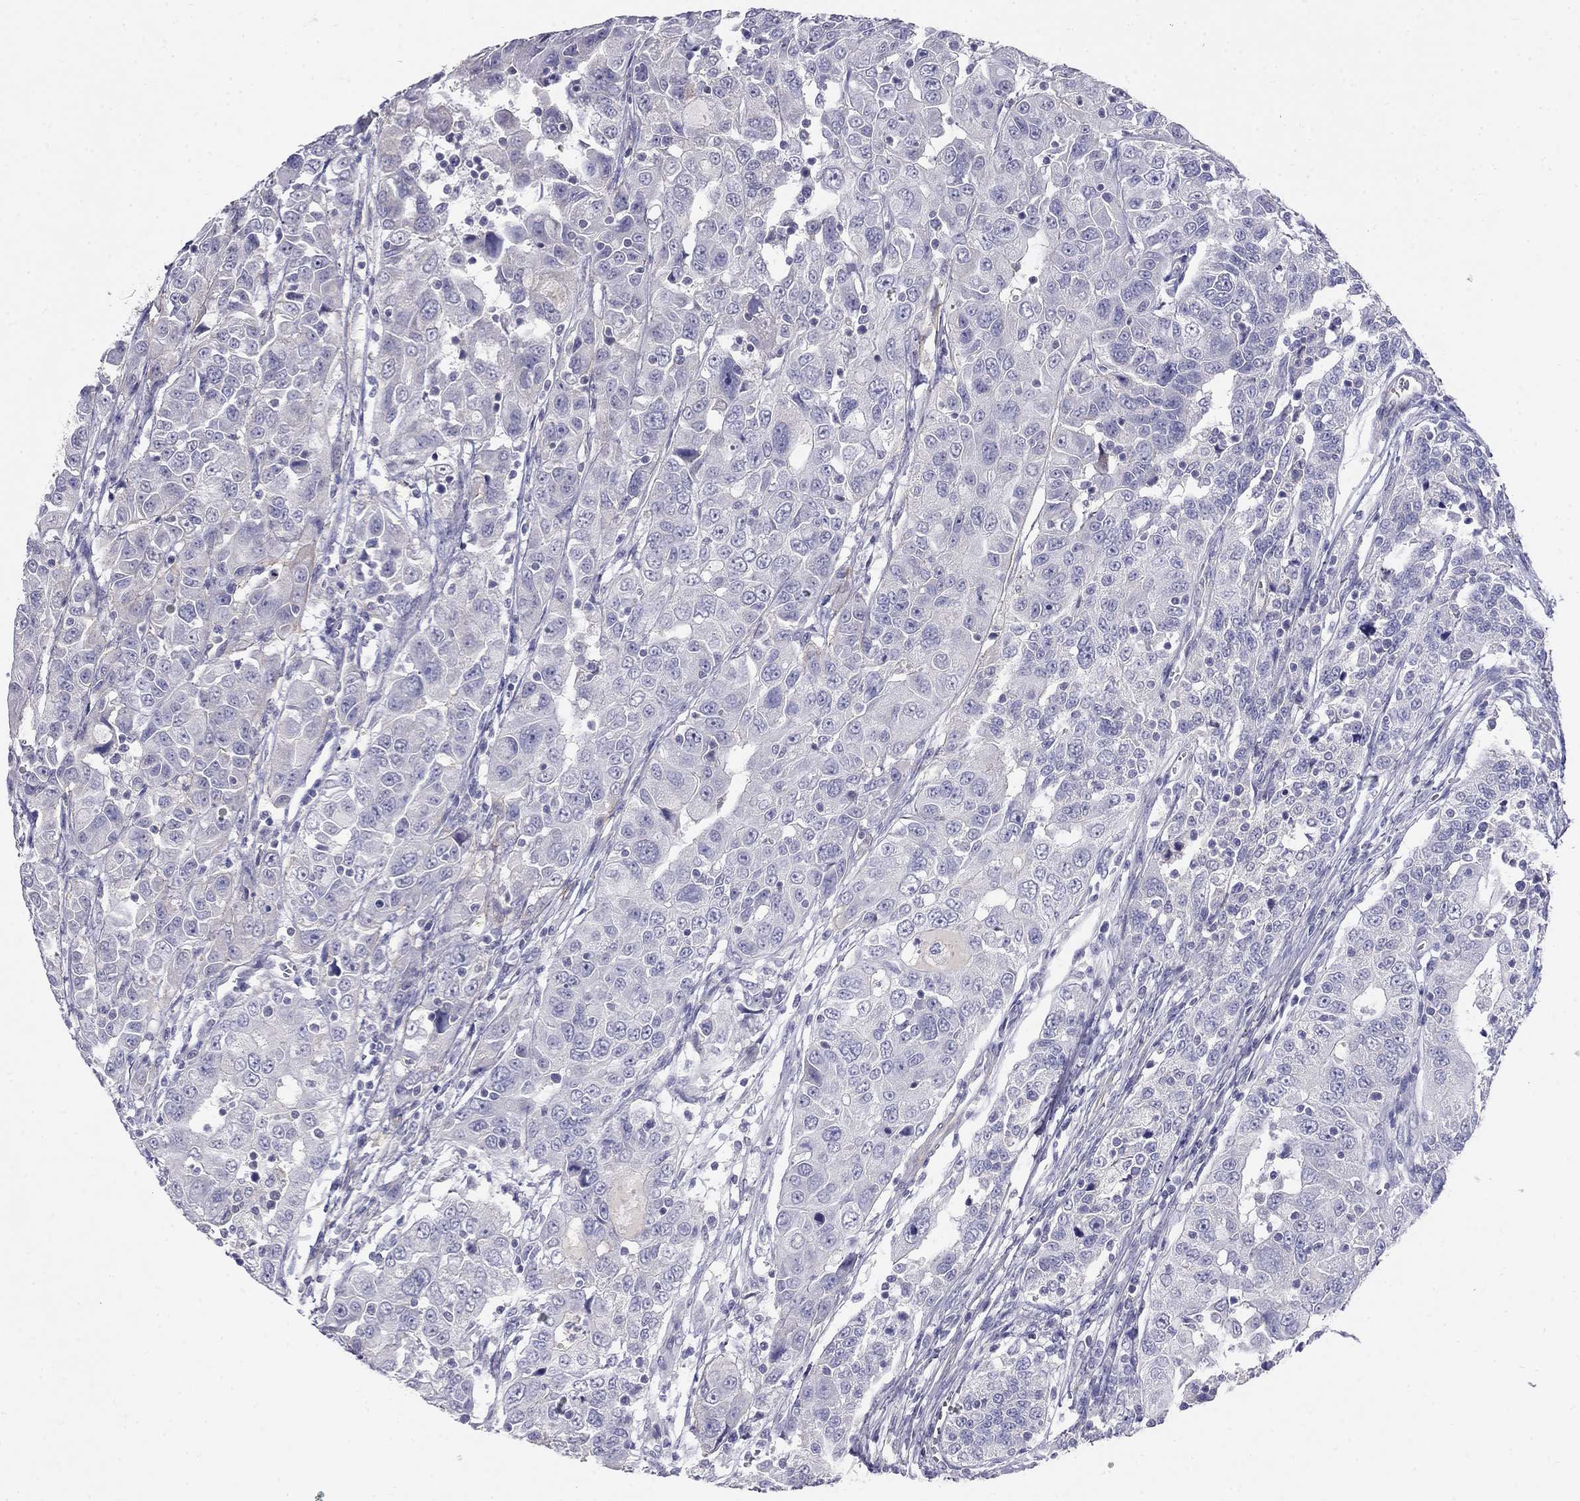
{"staining": {"intensity": "negative", "quantity": "none", "location": "none"}, "tissue": "urothelial cancer", "cell_type": "Tumor cells", "image_type": "cancer", "snomed": [{"axis": "morphology", "description": "Urothelial carcinoma, NOS"}, {"axis": "morphology", "description": "Urothelial carcinoma, High grade"}, {"axis": "topography", "description": "Urinary bladder"}], "caption": "Tumor cells are negative for brown protein staining in urothelial cancer. (DAB IHC visualized using brightfield microscopy, high magnification).", "gene": "LY6H", "patient": {"sex": "female", "age": 73}}